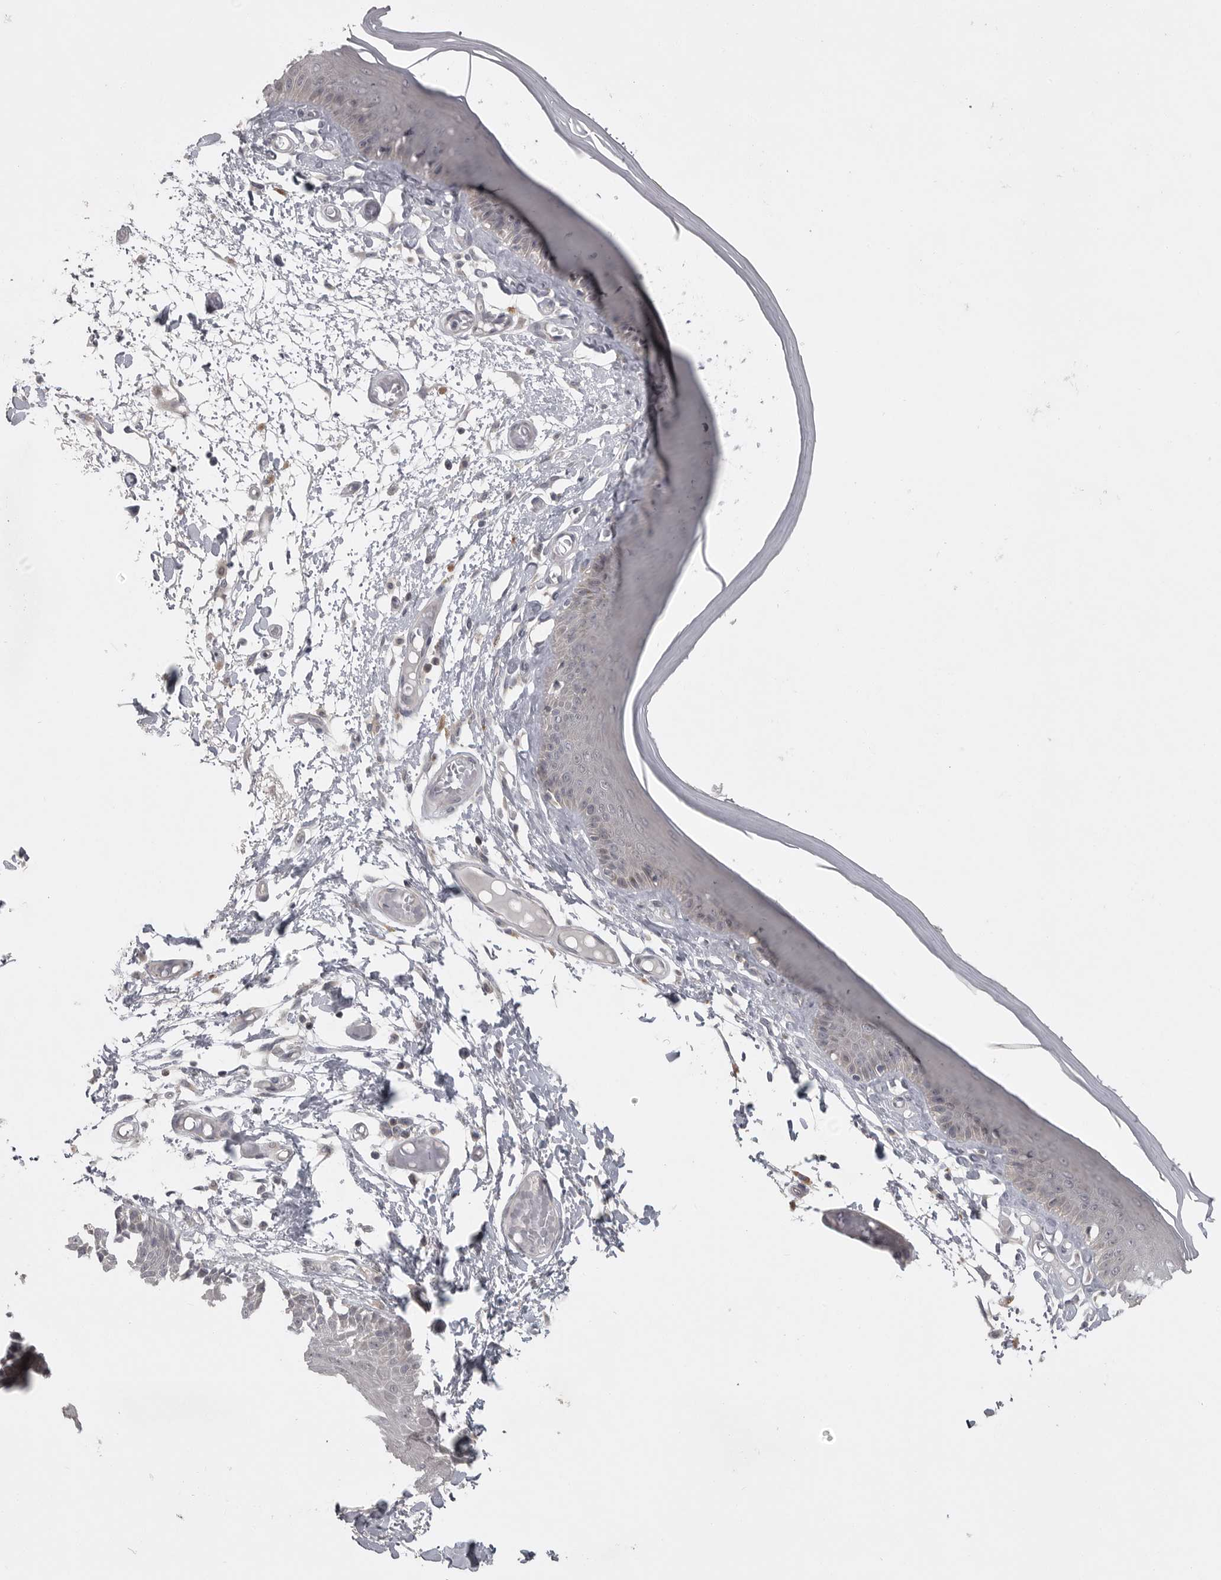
{"staining": {"intensity": "weak", "quantity": "<25%", "location": "cytoplasmic/membranous"}, "tissue": "skin", "cell_type": "Epidermal cells", "image_type": "normal", "snomed": [{"axis": "morphology", "description": "Normal tissue, NOS"}, {"axis": "topography", "description": "Vulva"}], "caption": "Skin stained for a protein using immunohistochemistry (IHC) reveals no staining epidermal cells.", "gene": "PHF13", "patient": {"sex": "female", "age": 73}}